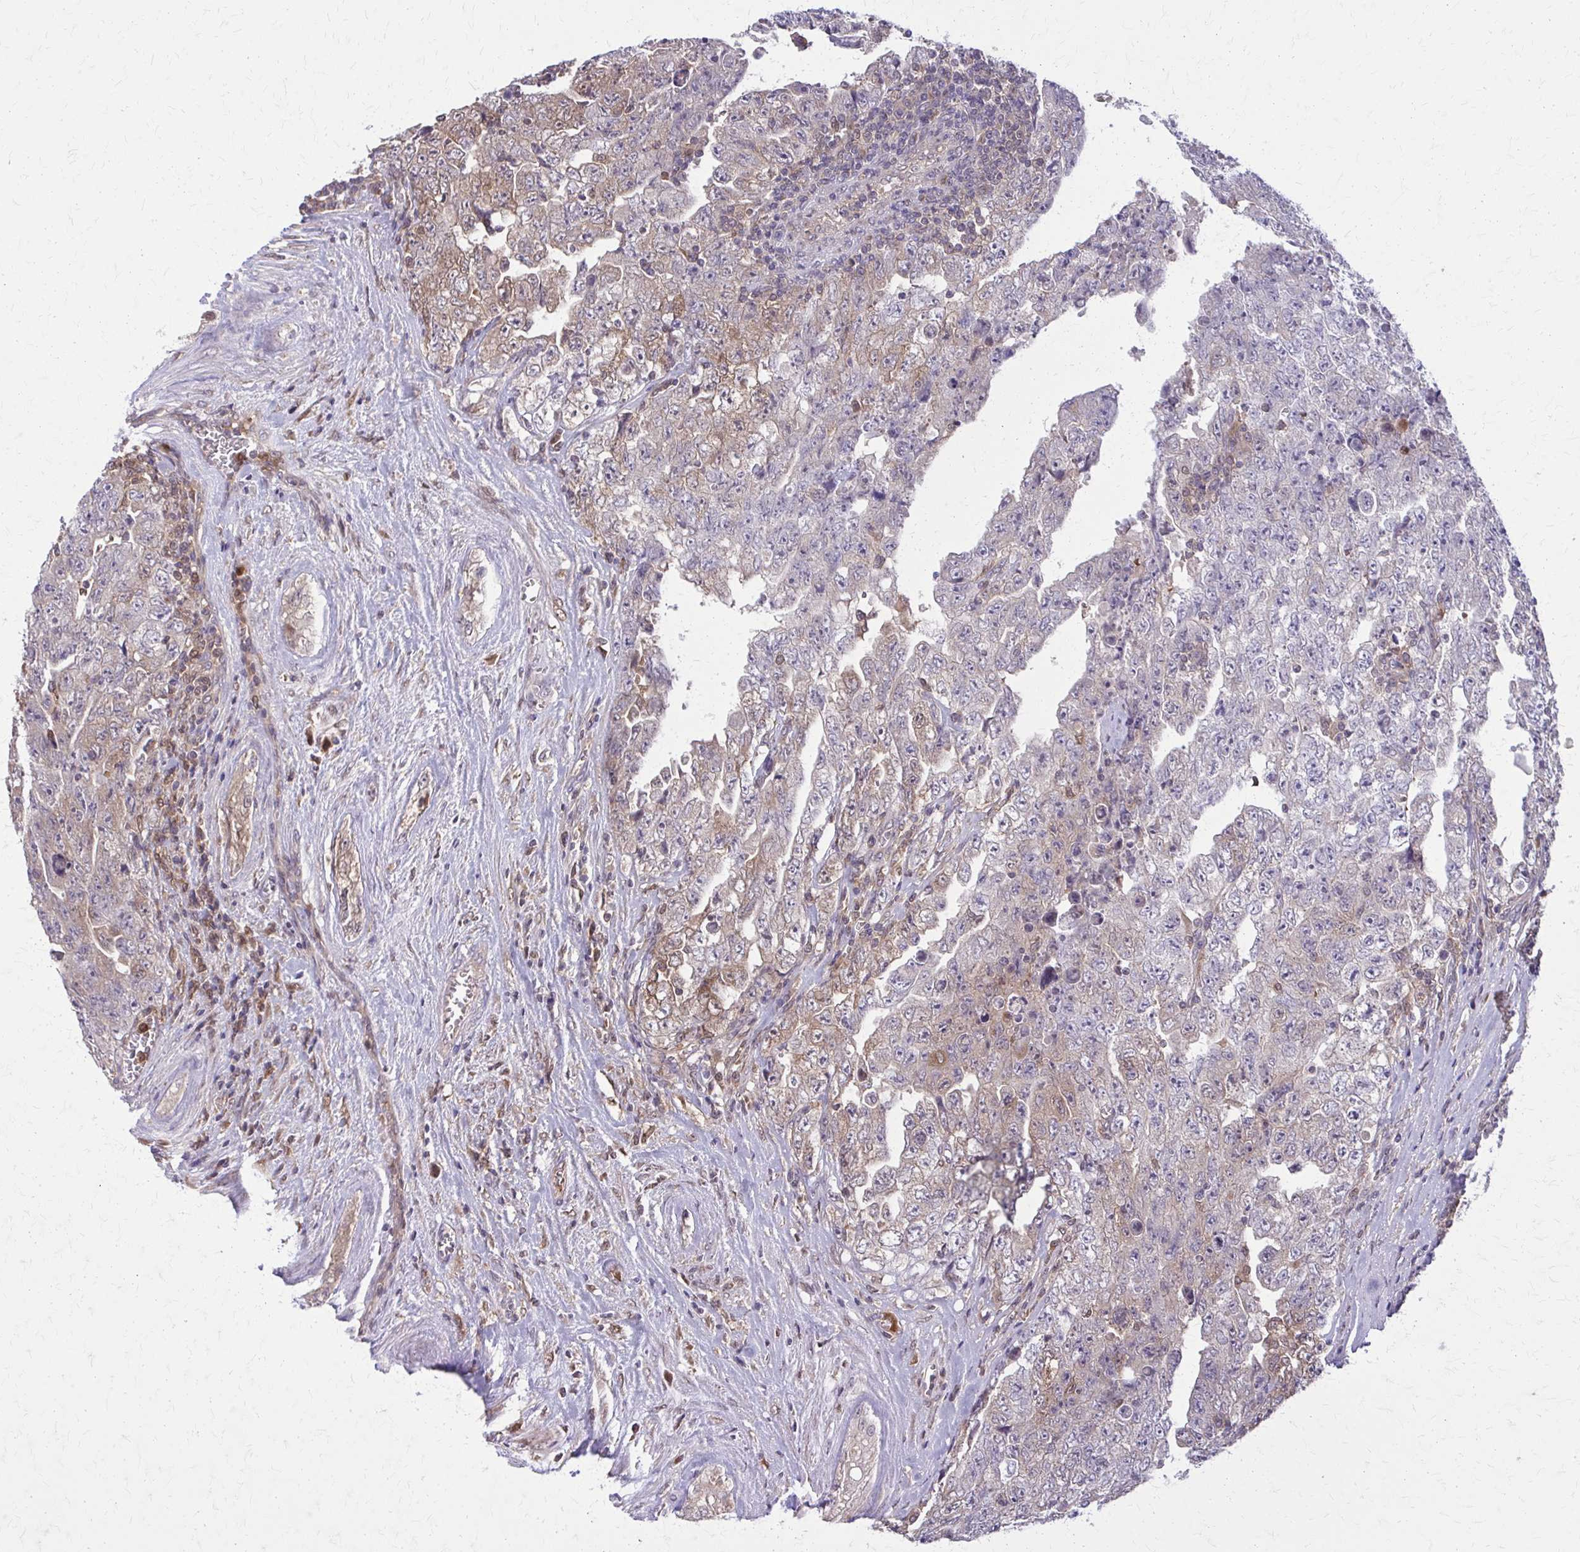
{"staining": {"intensity": "weak", "quantity": "25%-75%", "location": "cytoplasmic/membranous"}, "tissue": "testis cancer", "cell_type": "Tumor cells", "image_type": "cancer", "snomed": [{"axis": "morphology", "description": "Carcinoma, Embryonal, NOS"}, {"axis": "topography", "description": "Testis"}], "caption": "The immunohistochemical stain highlights weak cytoplasmic/membranous positivity in tumor cells of testis cancer tissue. The staining was performed using DAB (3,3'-diaminobenzidine) to visualize the protein expression in brown, while the nuclei were stained in blue with hematoxylin (Magnification: 20x).", "gene": "NRBF2", "patient": {"sex": "male", "age": 28}}